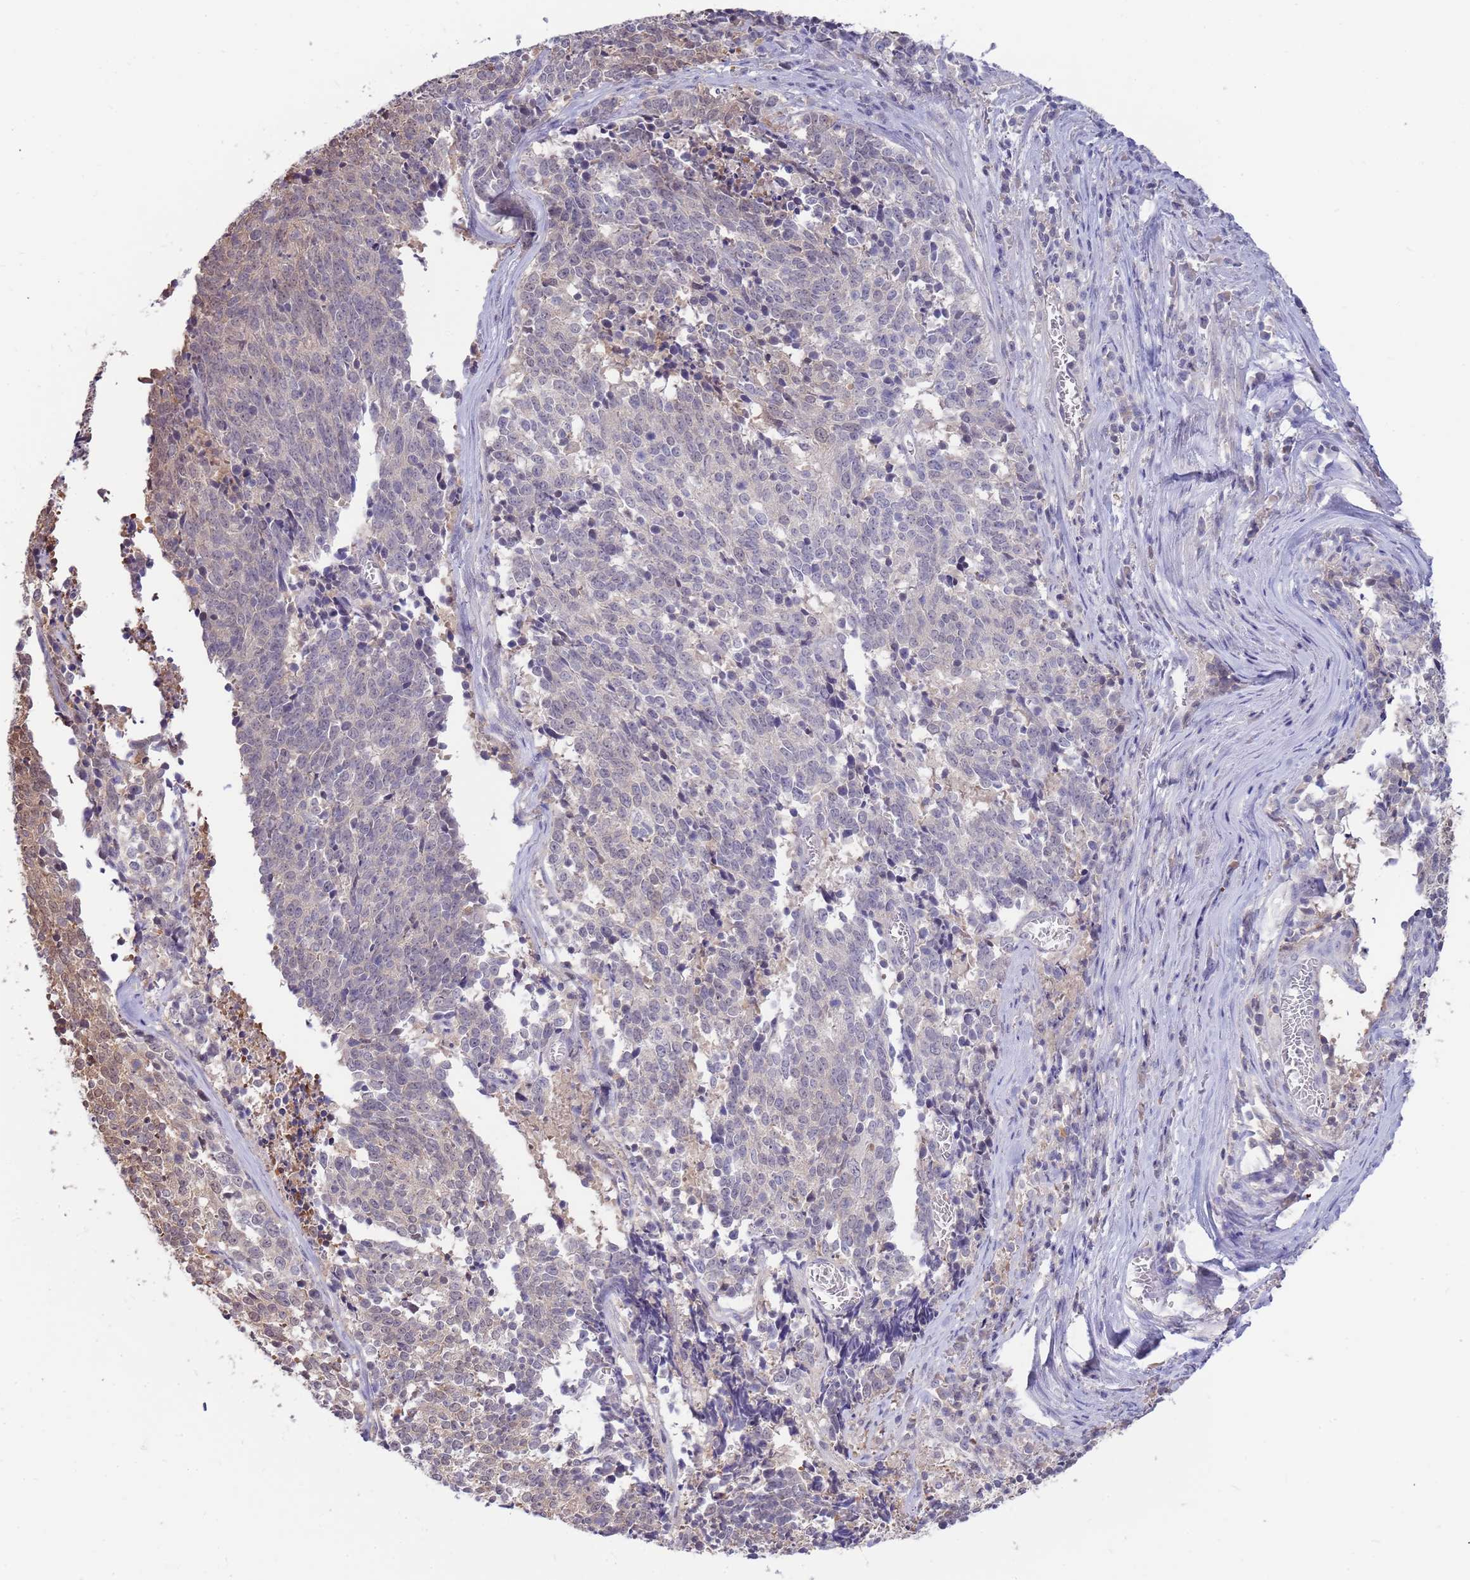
{"staining": {"intensity": "negative", "quantity": "none", "location": "none"}, "tissue": "cervical cancer", "cell_type": "Tumor cells", "image_type": "cancer", "snomed": [{"axis": "morphology", "description": "Squamous cell carcinoma, NOS"}, {"axis": "topography", "description": "Cervix"}], "caption": "DAB (3,3'-diaminobenzidine) immunohistochemical staining of human cervical cancer shows no significant expression in tumor cells.", "gene": "AP5S1", "patient": {"sex": "female", "age": 29}}